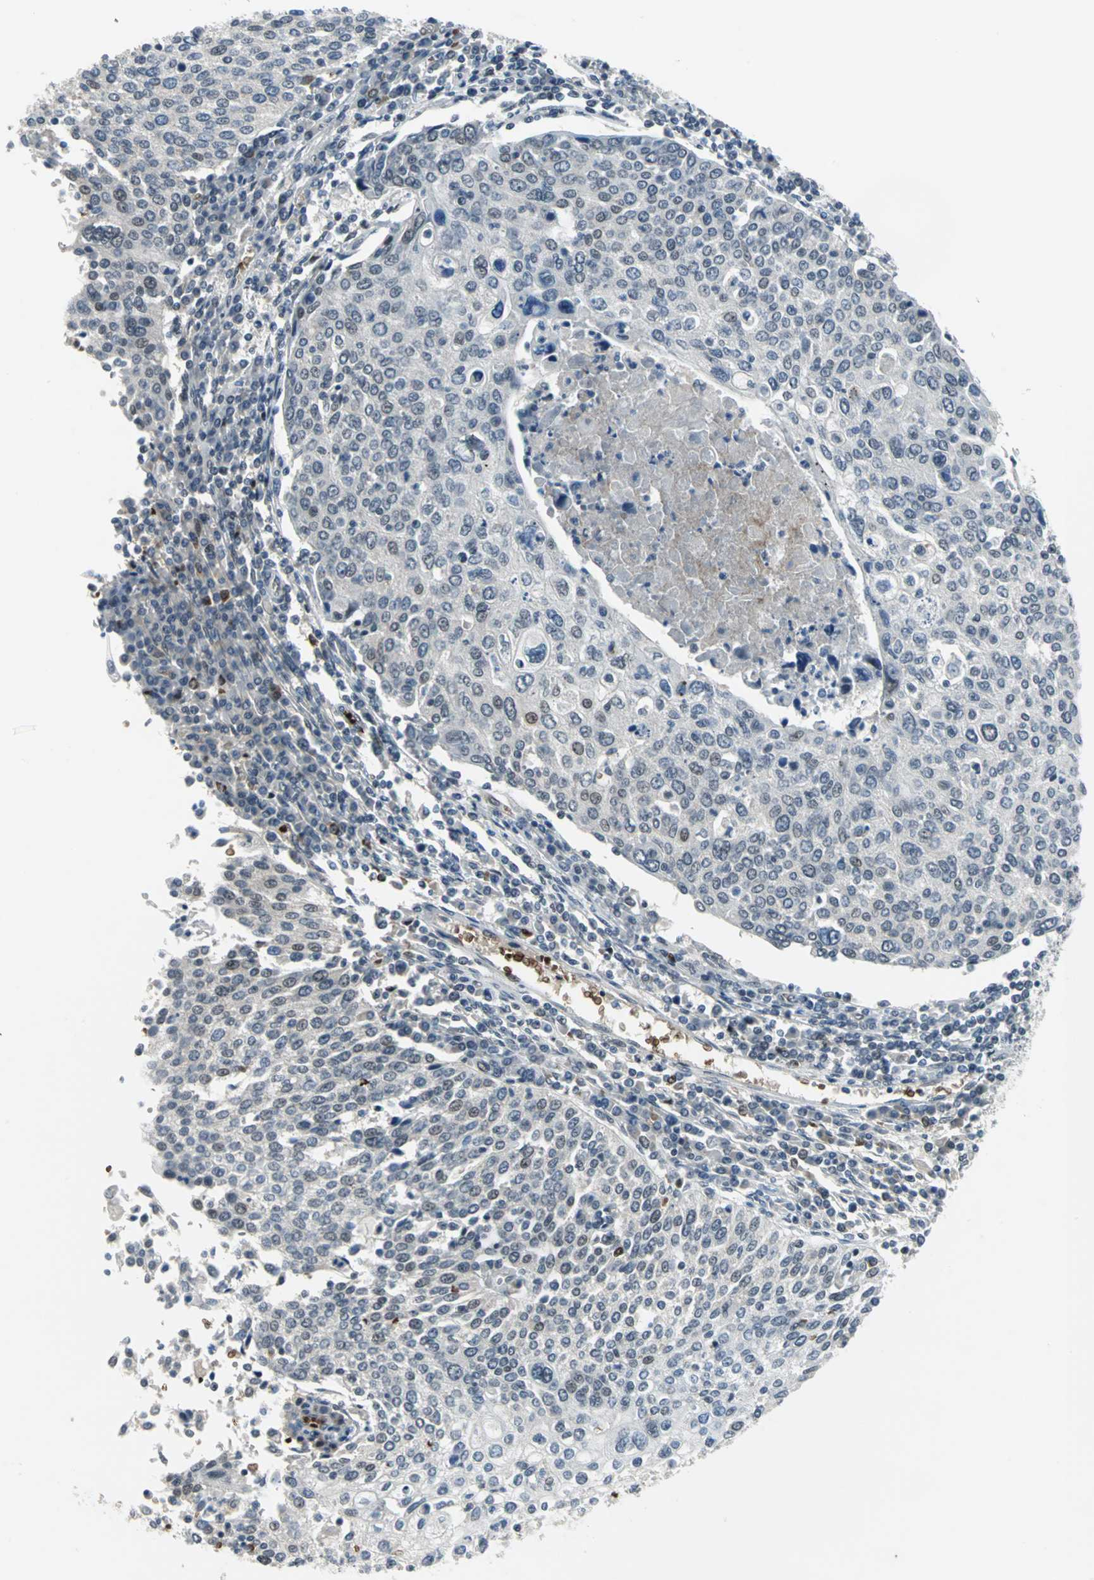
{"staining": {"intensity": "weak", "quantity": "25%-75%", "location": "nuclear"}, "tissue": "cervical cancer", "cell_type": "Tumor cells", "image_type": "cancer", "snomed": [{"axis": "morphology", "description": "Squamous cell carcinoma, NOS"}, {"axis": "topography", "description": "Cervix"}], "caption": "Cervical cancer stained with IHC demonstrates weak nuclear staining in approximately 25%-75% of tumor cells. The staining is performed using DAB (3,3'-diaminobenzidine) brown chromogen to label protein expression. The nuclei are counter-stained blue using hematoxylin.", "gene": "GLI3", "patient": {"sex": "female", "age": 40}}